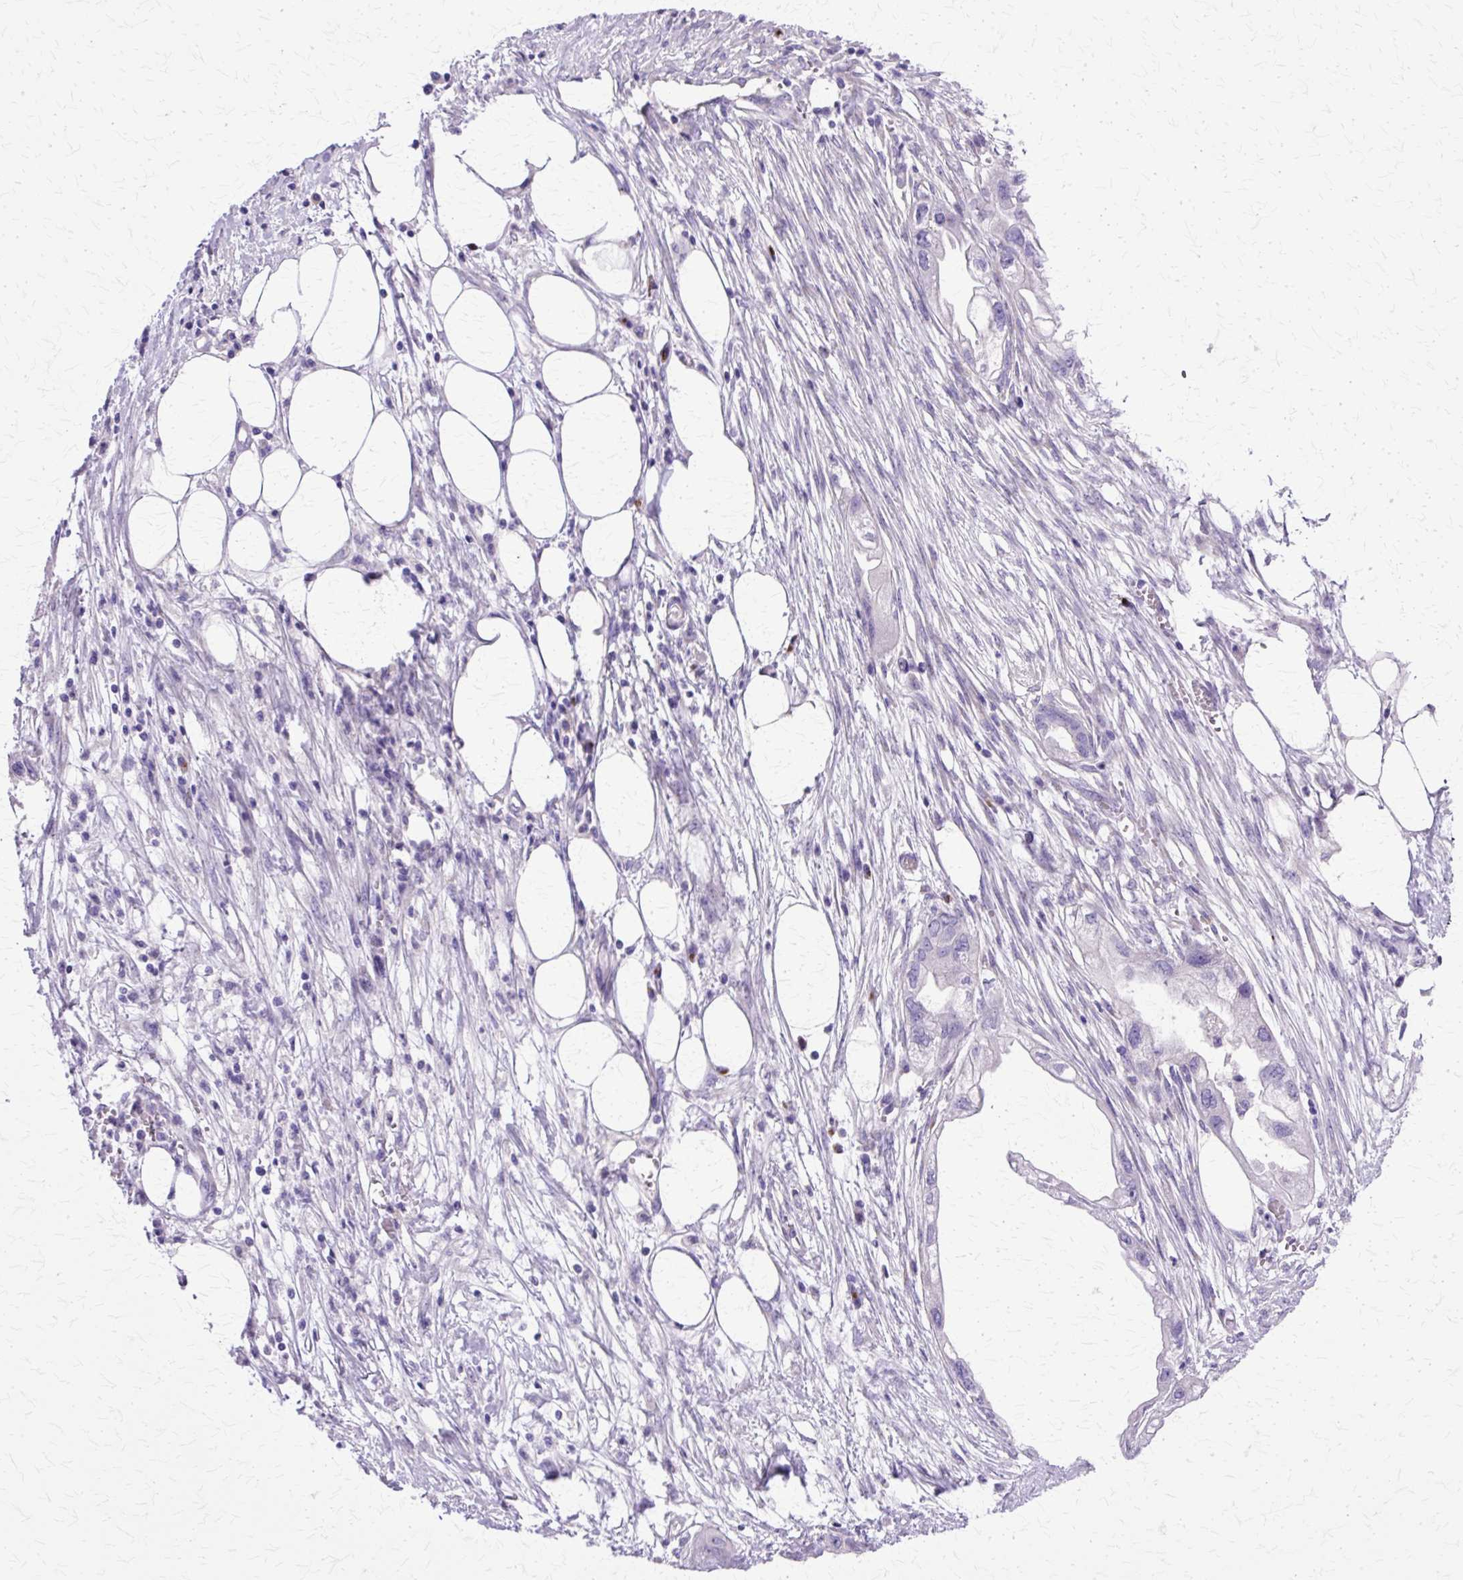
{"staining": {"intensity": "negative", "quantity": "none", "location": "none"}, "tissue": "endometrial cancer", "cell_type": "Tumor cells", "image_type": "cancer", "snomed": [{"axis": "morphology", "description": "Adenocarcinoma, NOS"}, {"axis": "morphology", "description": "Adenocarcinoma, metastatic, NOS"}, {"axis": "topography", "description": "Adipose tissue"}, {"axis": "topography", "description": "Endometrium"}], "caption": "There is no significant expression in tumor cells of endometrial cancer.", "gene": "TBC1D3G", "patient": {"sex": "female", "age": 67}}